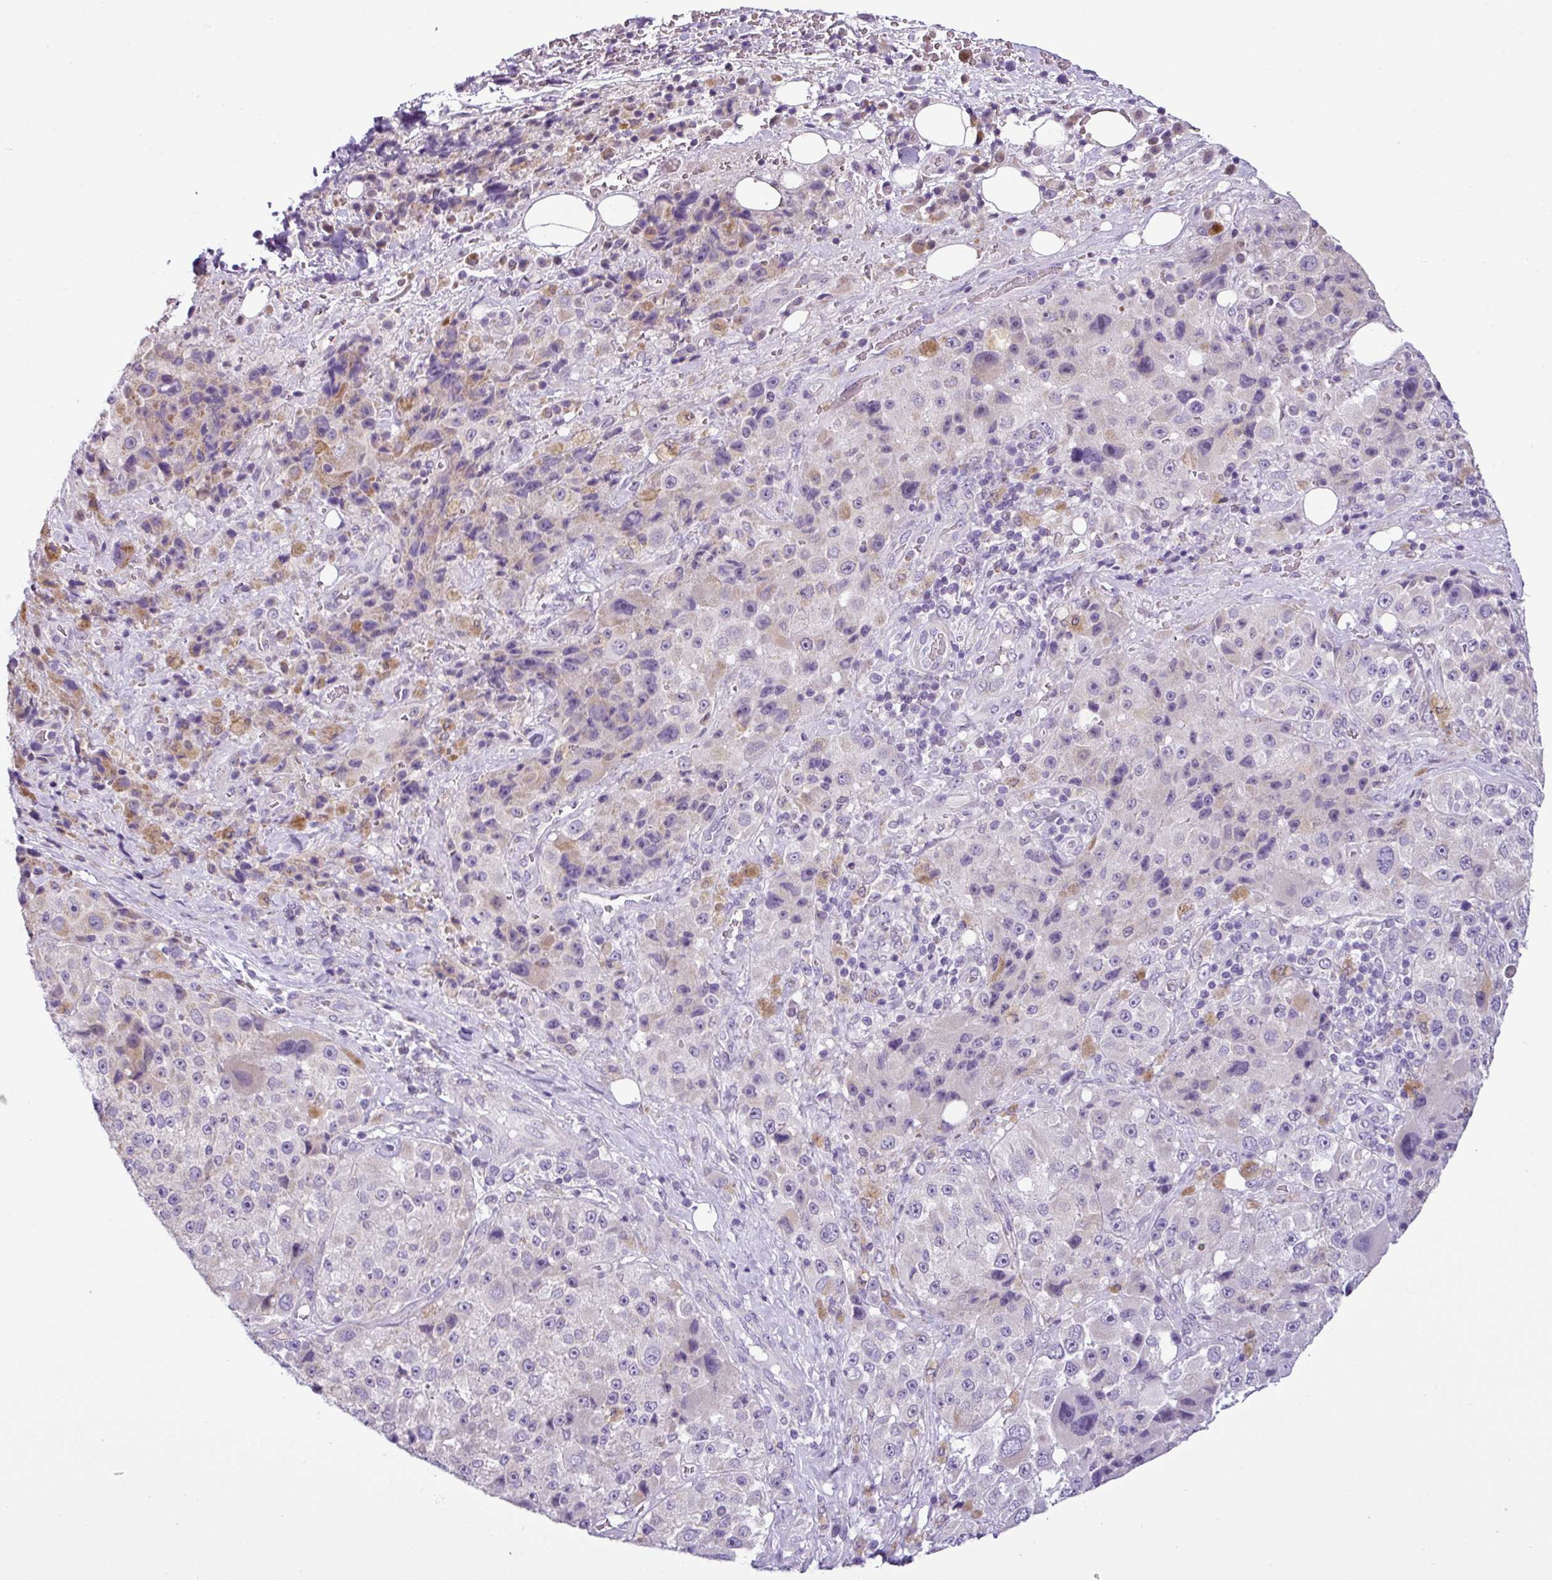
{"staining": {"intensity": "negative", "quantity": "none", "location": "none"}, "tissue": "melanoma", "cell_type": "Tumor cells", "image_type": "cancer", "snomed": [{"axis": "morphology", "description": "Malignant melanoma, Metastatic site"}, {"axis": "topography", "description": "Lymph node"}], "caption": "This is a histopathology image of IHC staining of malignant melanoma (metastatic site), which shows no expression in tumor cells.", "gene": "HMCN2", "patient": {"sex": "male", "age": 62}}